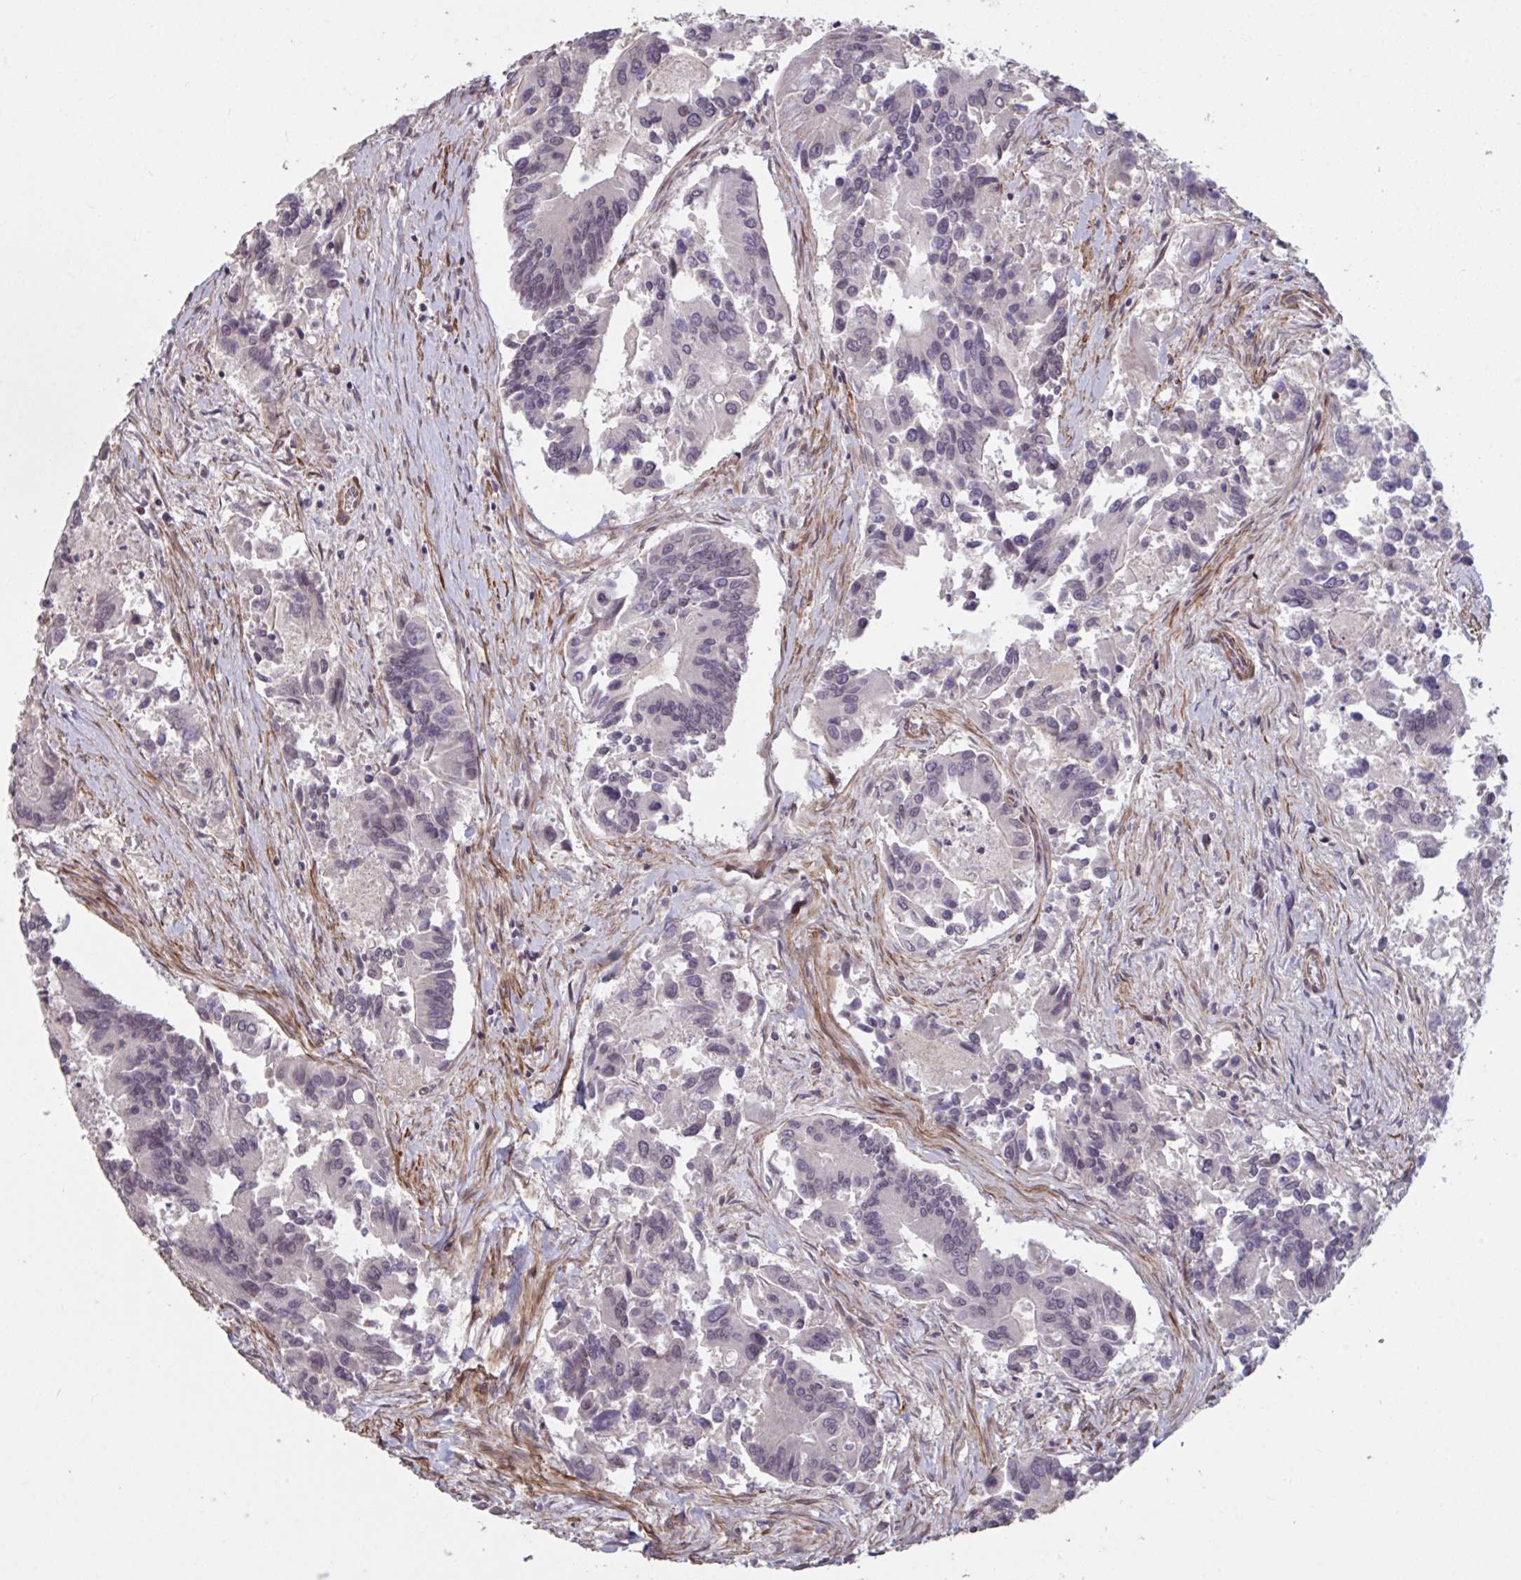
{"staining": {"intensity": "moderate", "quantity": "<25%", "location": "nuclear"}, "tissue": "colorectal cancer", "cell_type": "Tumor cells", "image_type": "cancer", "snomed": [{"axis": "morphology", "description": "Adenocarcinoma, NOS"}, {"axis": "topography", "description": "Colon"}], "caption": "Colorectal adenocarcinoma tissue exhibits moderate nuclear positivity in approximately <25% of tumor cells", "gene": "IPO5", "patient": {"sex": "female", "age": 67}}